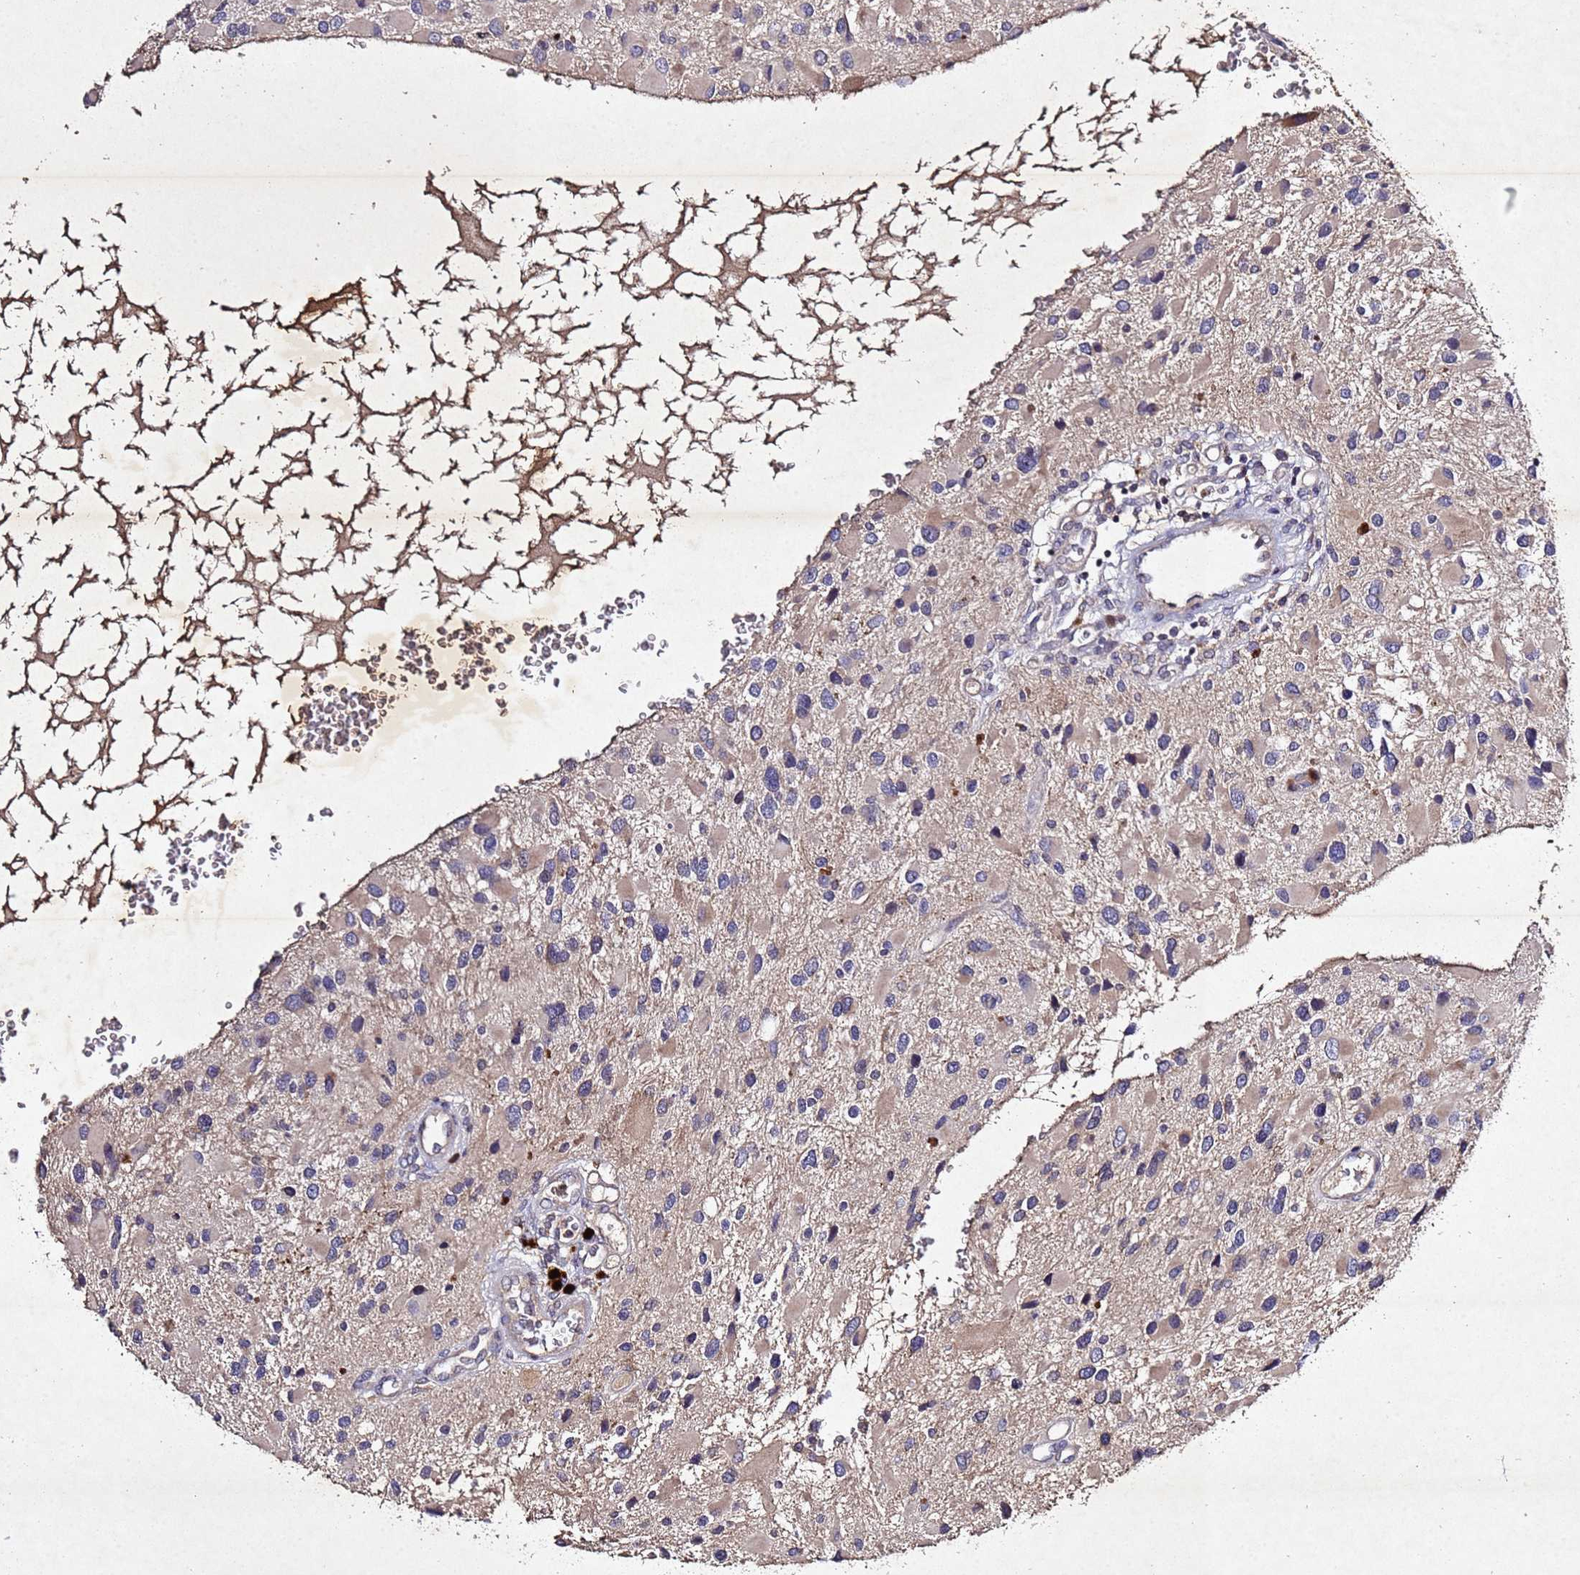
{"staining": {"intensity": "weak", "quantity": "<25%", "location": "cytoplasmic/membranous"}, "tissue": "glioma", "cell_type": "Tumor cells", "image_type": "cancer", "snomed": [{"axis": "morphology", "description": "Glioma, malignant, High grade"}, {"axis": "topography", "description": "Brain"}], "caption": "The immunohistochemistry (IHC) histopathology image has no significant expression in tumor cells of glioma tissue.", "gene": "SV2B", "patient": {"sex": "male", "age": 53}}